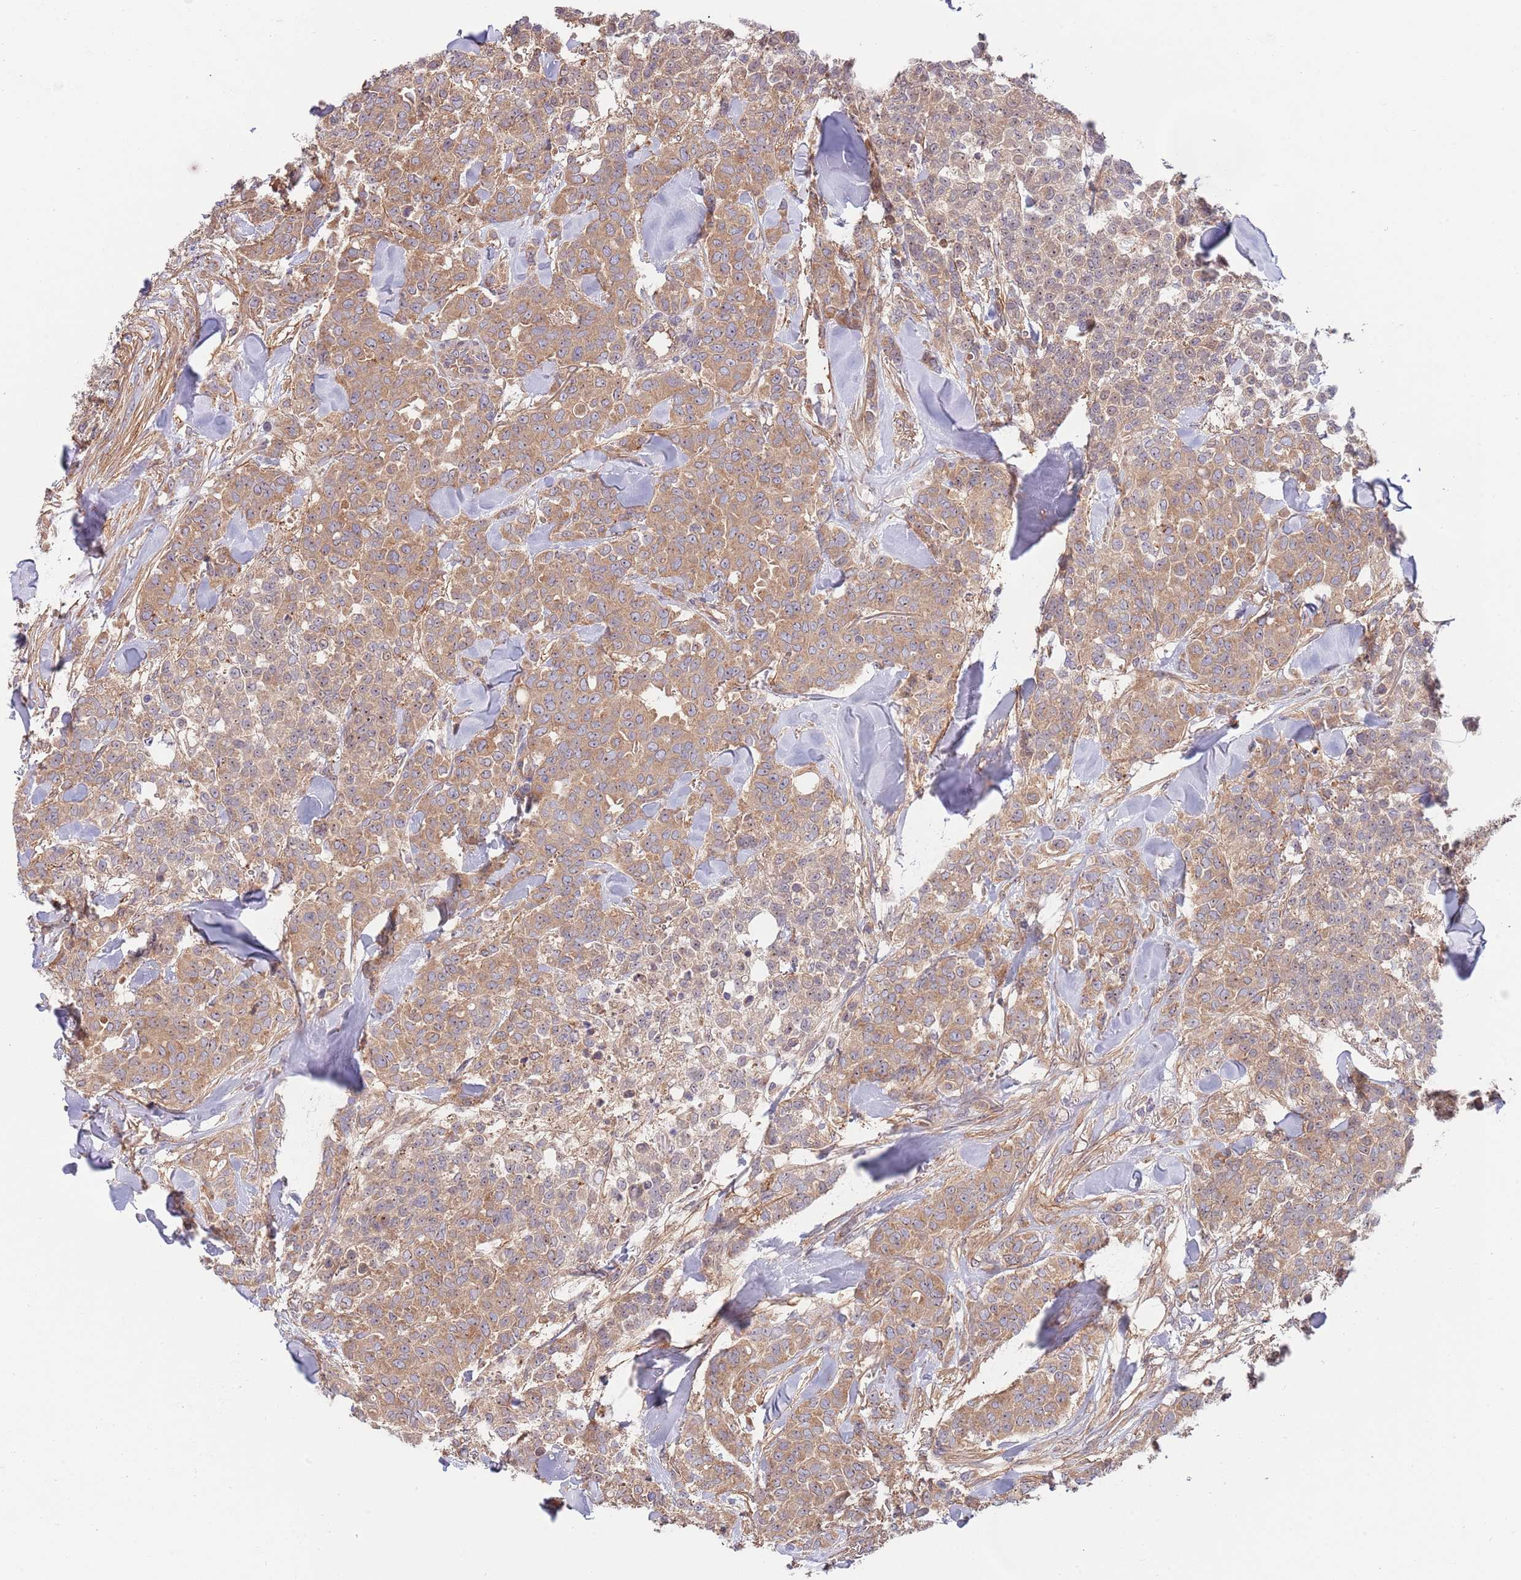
{"staining": {"intensity": "moderate", "quantity": ">75%", "location": "cytoplasmic/membranous"}, "tissue": "breast cancer", "cell_type": "Tumor cells", "image_type": "cancer", "snomed": [{"axis": "morphology", "description": "Lobular carcinoma"}, {"axis": "topography", "description": "Breast"}], "caption": "Immunohistochemical staining of human breast cancer reveals medium levels of moderate cytoplasmic/membranous protein staining in about >75% of tumor cells.", "gene": "EIF3F", "patient": {"sex": "female", "age": 91}}